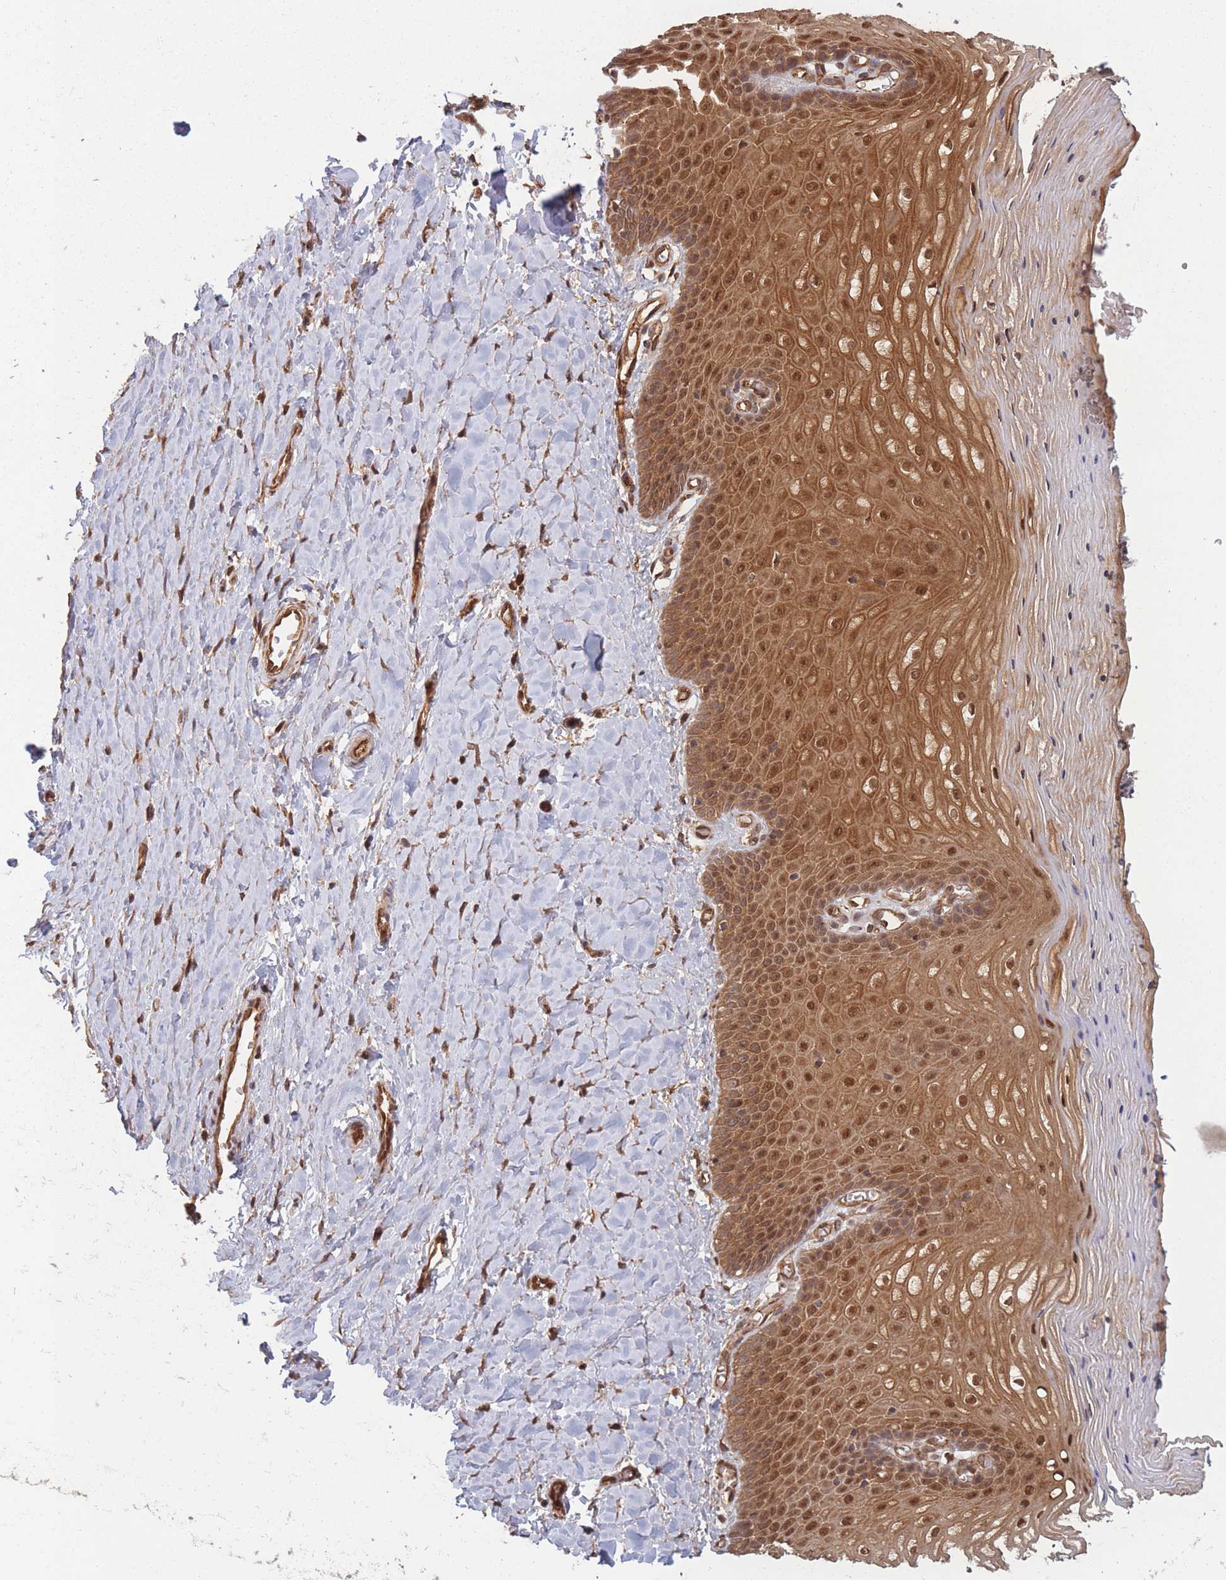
{"staining": {"intensity": "strong", "quantity": ">75%", "location": "cytoplasmic/membranous,nuclear"}, "tissue": "vagina", "cell_type": "Squamous epithelial cells", "image_type": "normal", "snomed": [{"axis": "morphology", "description": "Normal tissue, NOS"}, {"axis": "topography", "description": "Vagina"}], "caption": "DAB immunohistochemical staining of normal human vagina displays strong cytoplasmic/membranous,nuclear protein expression in approximately >75% of squamous epithelial cells.", "gene": "PODXL2", "patient": {"sex": "female", "age": 65}}